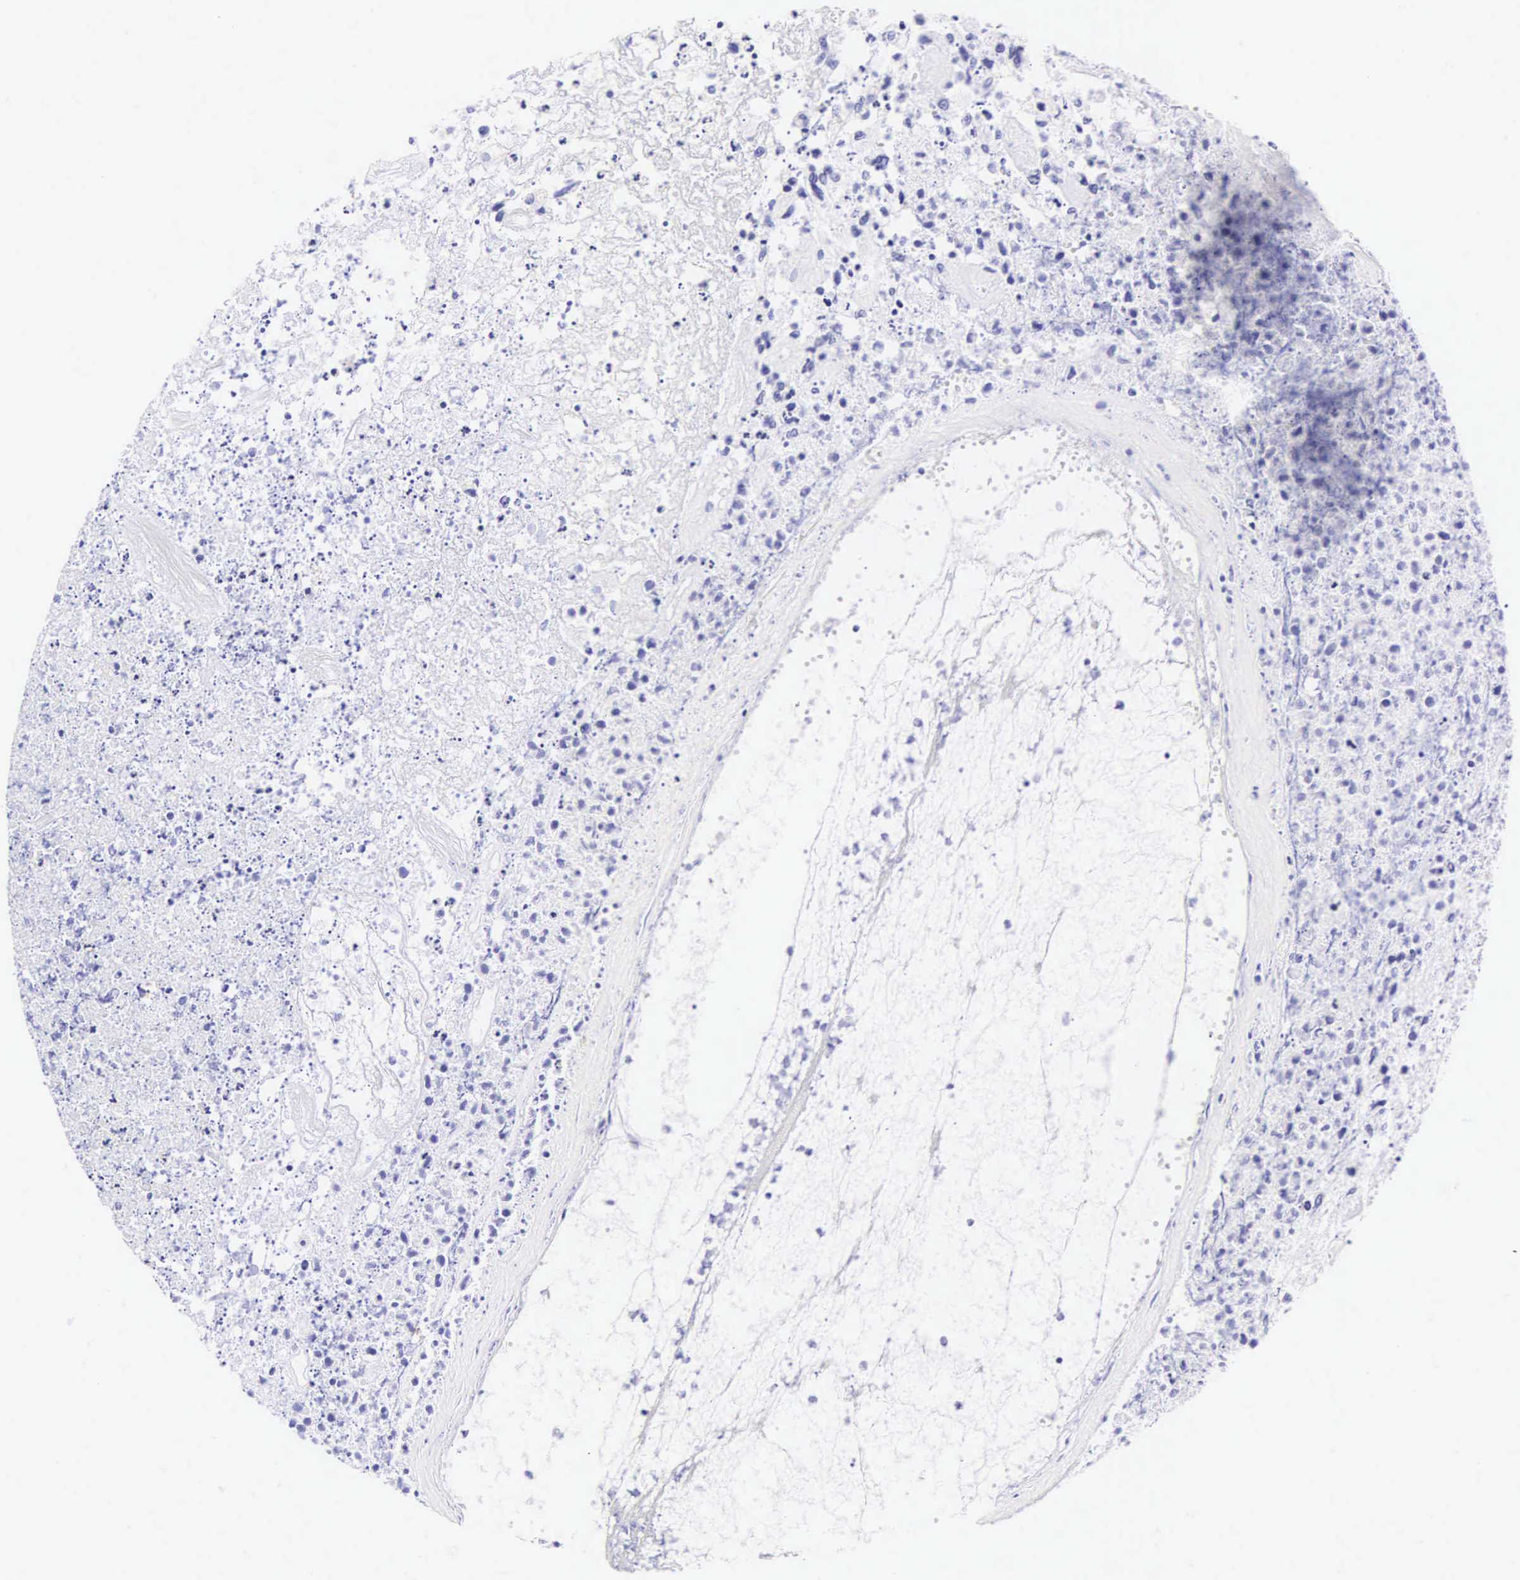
{"staining": {"intensity": "negative", "quantity": "none", "location": "none"}, "tissue": "glioma", "cell_type": "Tumor cells", "image_type": "cancer", "snomed": [{"axis": "morphology", "description": "Glioma, malignant, High grade"}, {"axis": "topography", "description": "Brain"}], "caption": "Immunohistochemistry (IHC) micrograph of human glioma stained for a protein (brown), which displays no positivity in tumor cells.", "gene": "CD1A", "patient": {"sex": "male", "age": 77}}